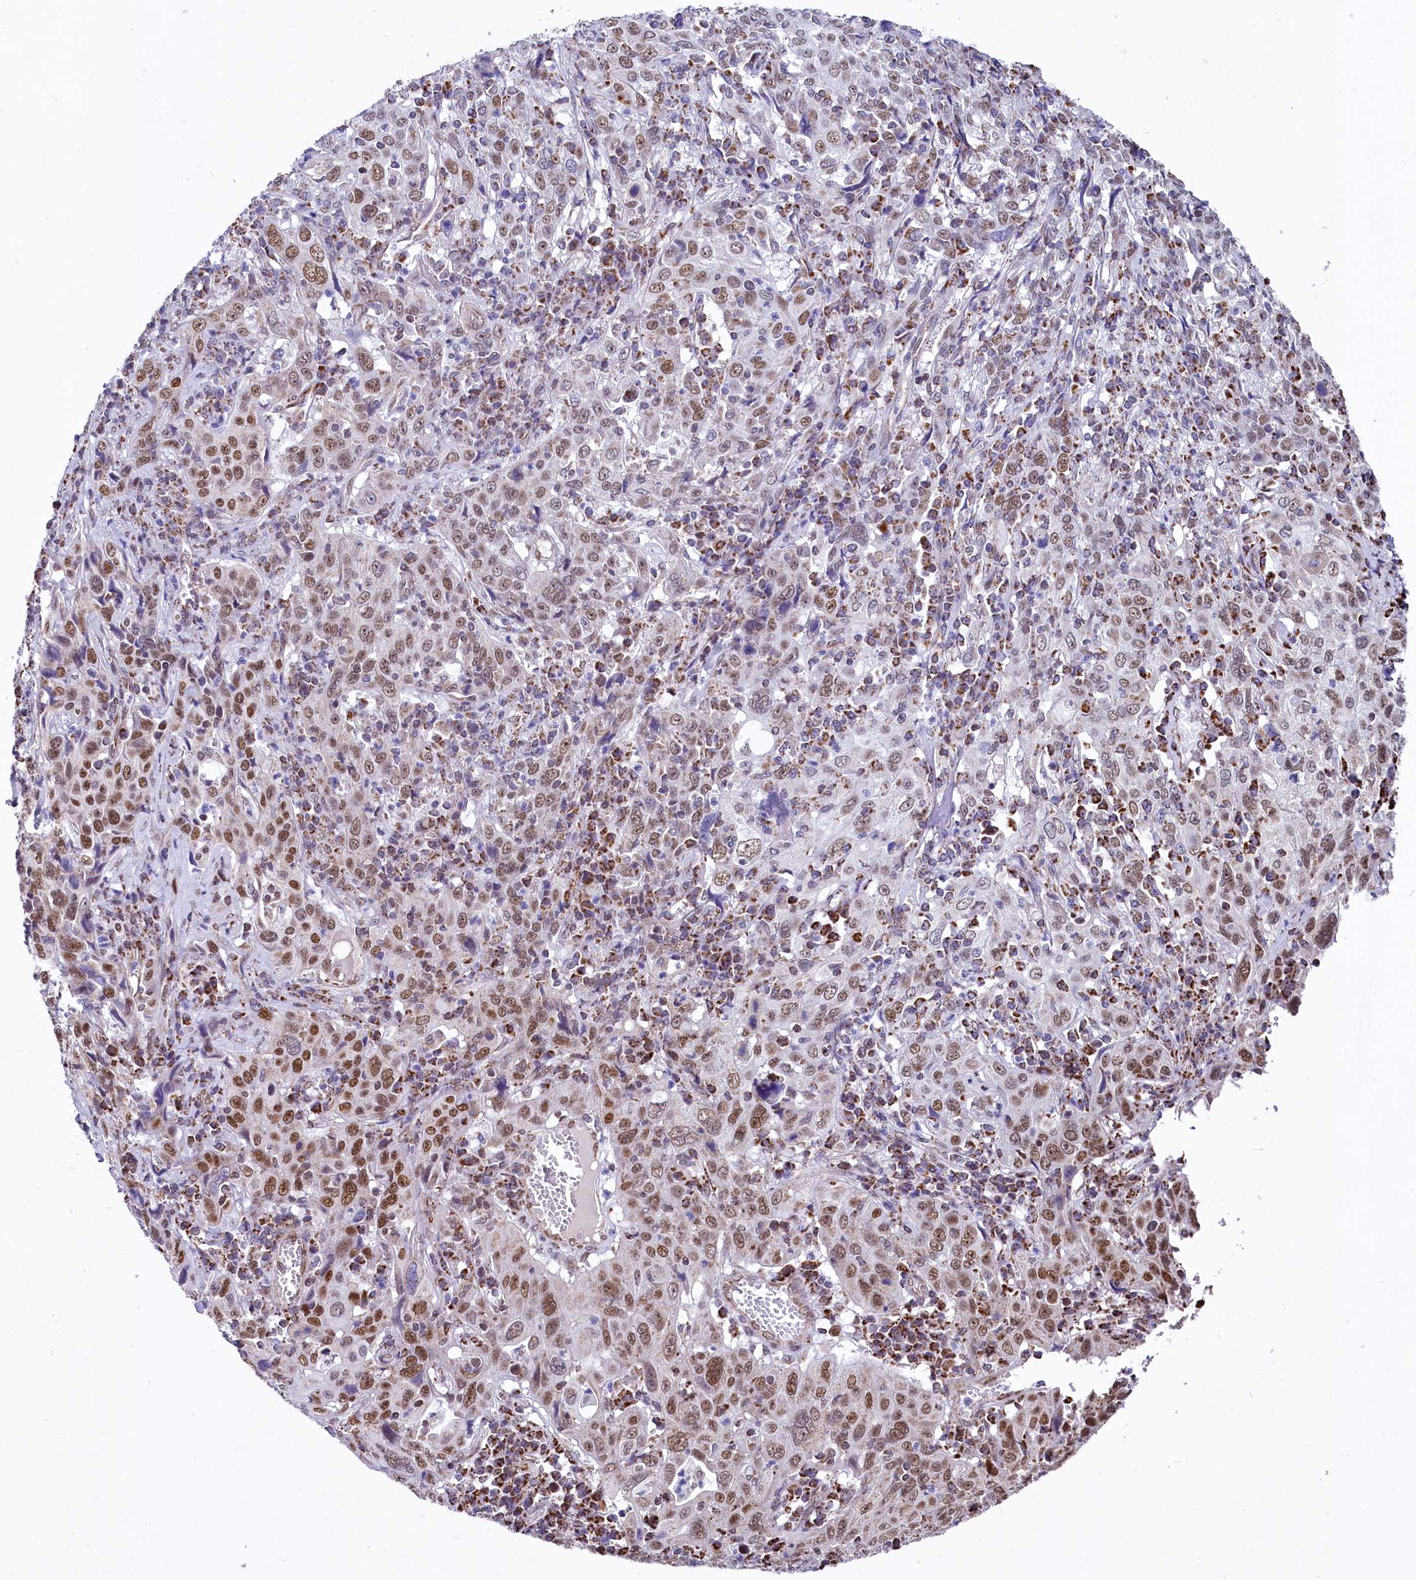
{"staining": {"intensity": "moderate", "quantity": ">75%", "location": "cytoplasmic/membranous,nuclear"}, "tissue": "cervical cancer", "cell_type": "Tumor cells", "image_type": "cancer", "snomed": [{"axis": "morphology", "description": "Squamous cell carcinoma, NOS"}, {"axis": "topography", "description": "Cervix"}], "caption": "Moderate cytoplasmic/membranous and nuclear positivity for a protein is present in approximately >75% of tumor cells of squamous cell carcinoma (cervical) using IHC.", "gene": "MORN3", "patient": {"sex": "female", "age": 46}}